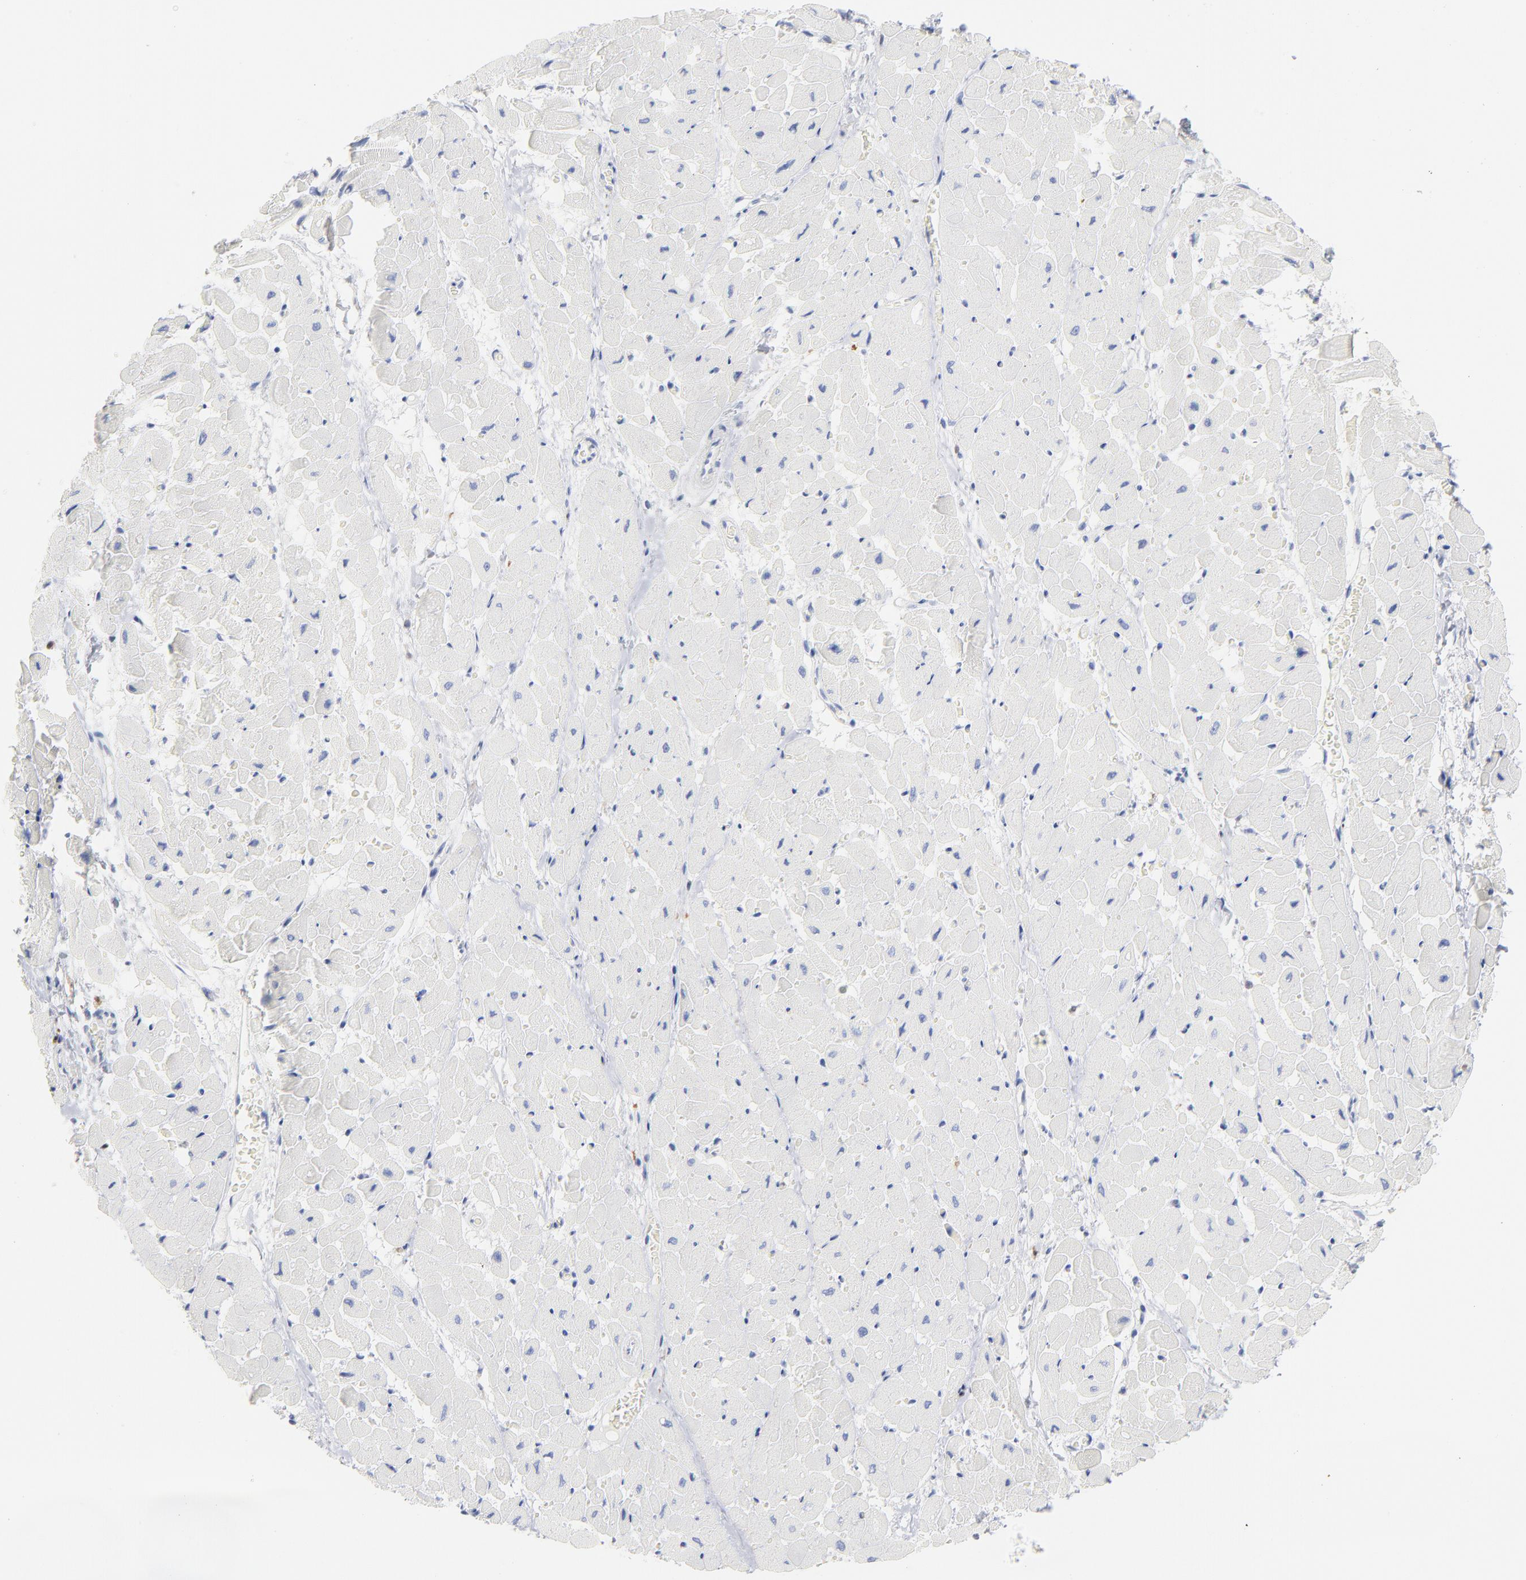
{"staining": {"intensity": "negative", "quantity": "none", "location": "none"}, "tissue": "heart muscle", "cell_type": "Cardiomyocytes", "image_type": "normal", "snomed": [{"axis": "morphology", "description": "Normal tissue, NOS"}, {"axis": "topography", "description": "Heart"}], "caption": "Immunohistochemistry (IHC) histopathology image of unremarkable heart muscle: human heart muscle stained with DAB reveals no significant protein positivity in cardiomyocytes. (DAB immunohistochemistry (IHC) visualized using brightfield microscopy, high magnification).", "gene": "IFIT2", "patient": {"sex": "male", "age": 45}}